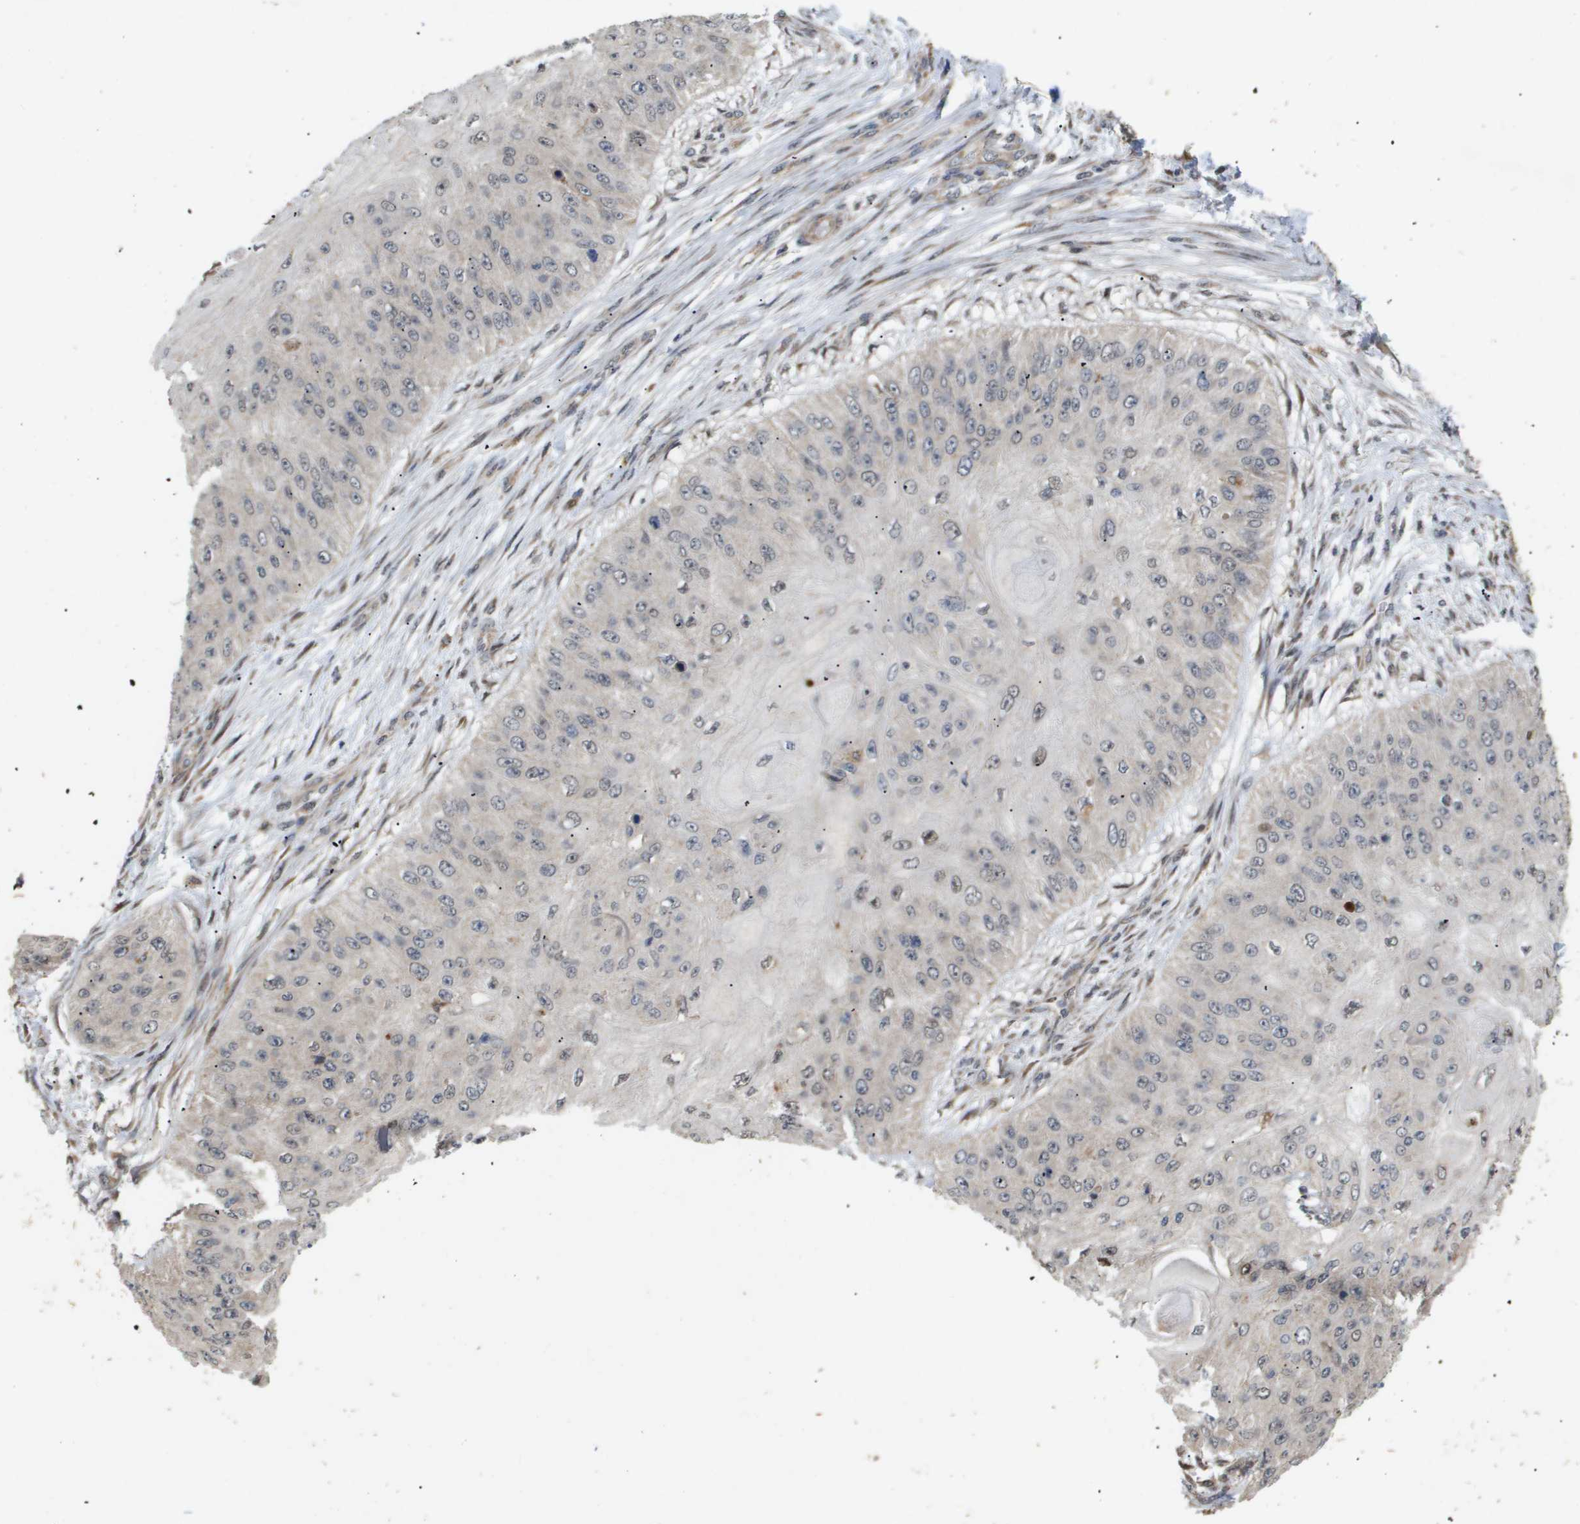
{"staining": {"intensity": "weak", "quantity": "<25%", "location": "nuclear"}, "tissue": "skin cancer", "cell_type": "Tumor cells", "image_type": "cancer", "snomed": [{"axis": "morphology", "description": "Squamous cell carcinoma, NOS"}, {"axis": "topography", "description": "Skin"}], "caption": "Tumor cells are negative for brown protein staining in skin cancer (squamous cell carcinoma).", "gene": "PDGFB", "patient": {"sex": "female", "age": 80}}